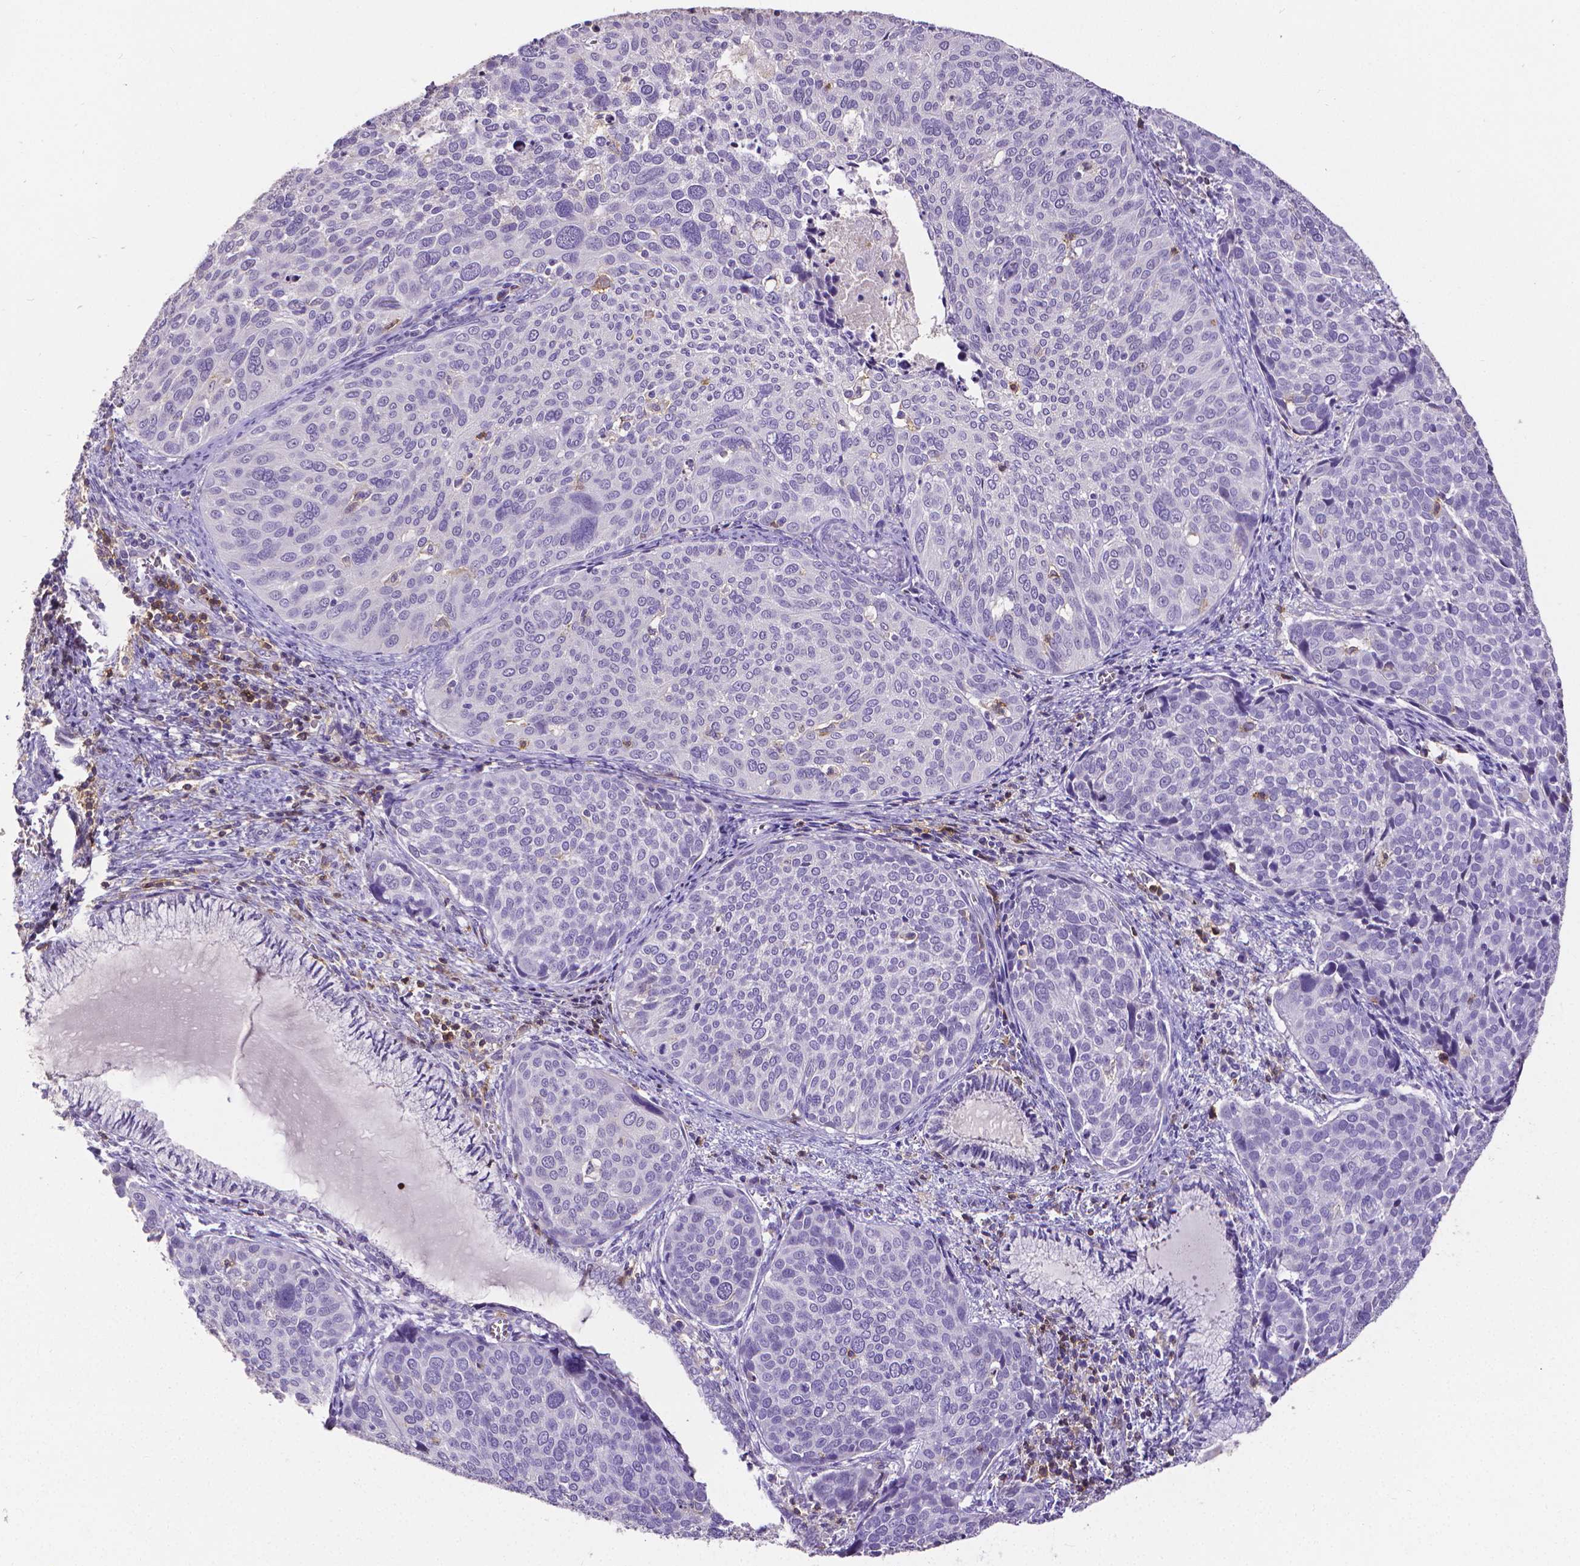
{"staining": {"intensity": "negative", "quantity": "none", "location": "none"}, "tissue": "cervical cancer", "cell_type": "Tumor cells", "image_type": "cancer", "snomed": [{"axis": "morphology", "description": "Squamous cell carcinoma, NOS"}, {"axis": "topography", "description": "Cervix"}], "caption": "This image is of cervical cancer (squamous cell carcinoma) stained with immunohistochemistry to label a protein in brown with the nuclei are counter-stained blue. There is no positivity in tumor cells. (DAB (3,3'-diaminobenzidine) immunohistochemistry visualized using brightfield microscopy, high magnification).", "gene": "CD4", "patient": {"sex": "female", "age": 39}}